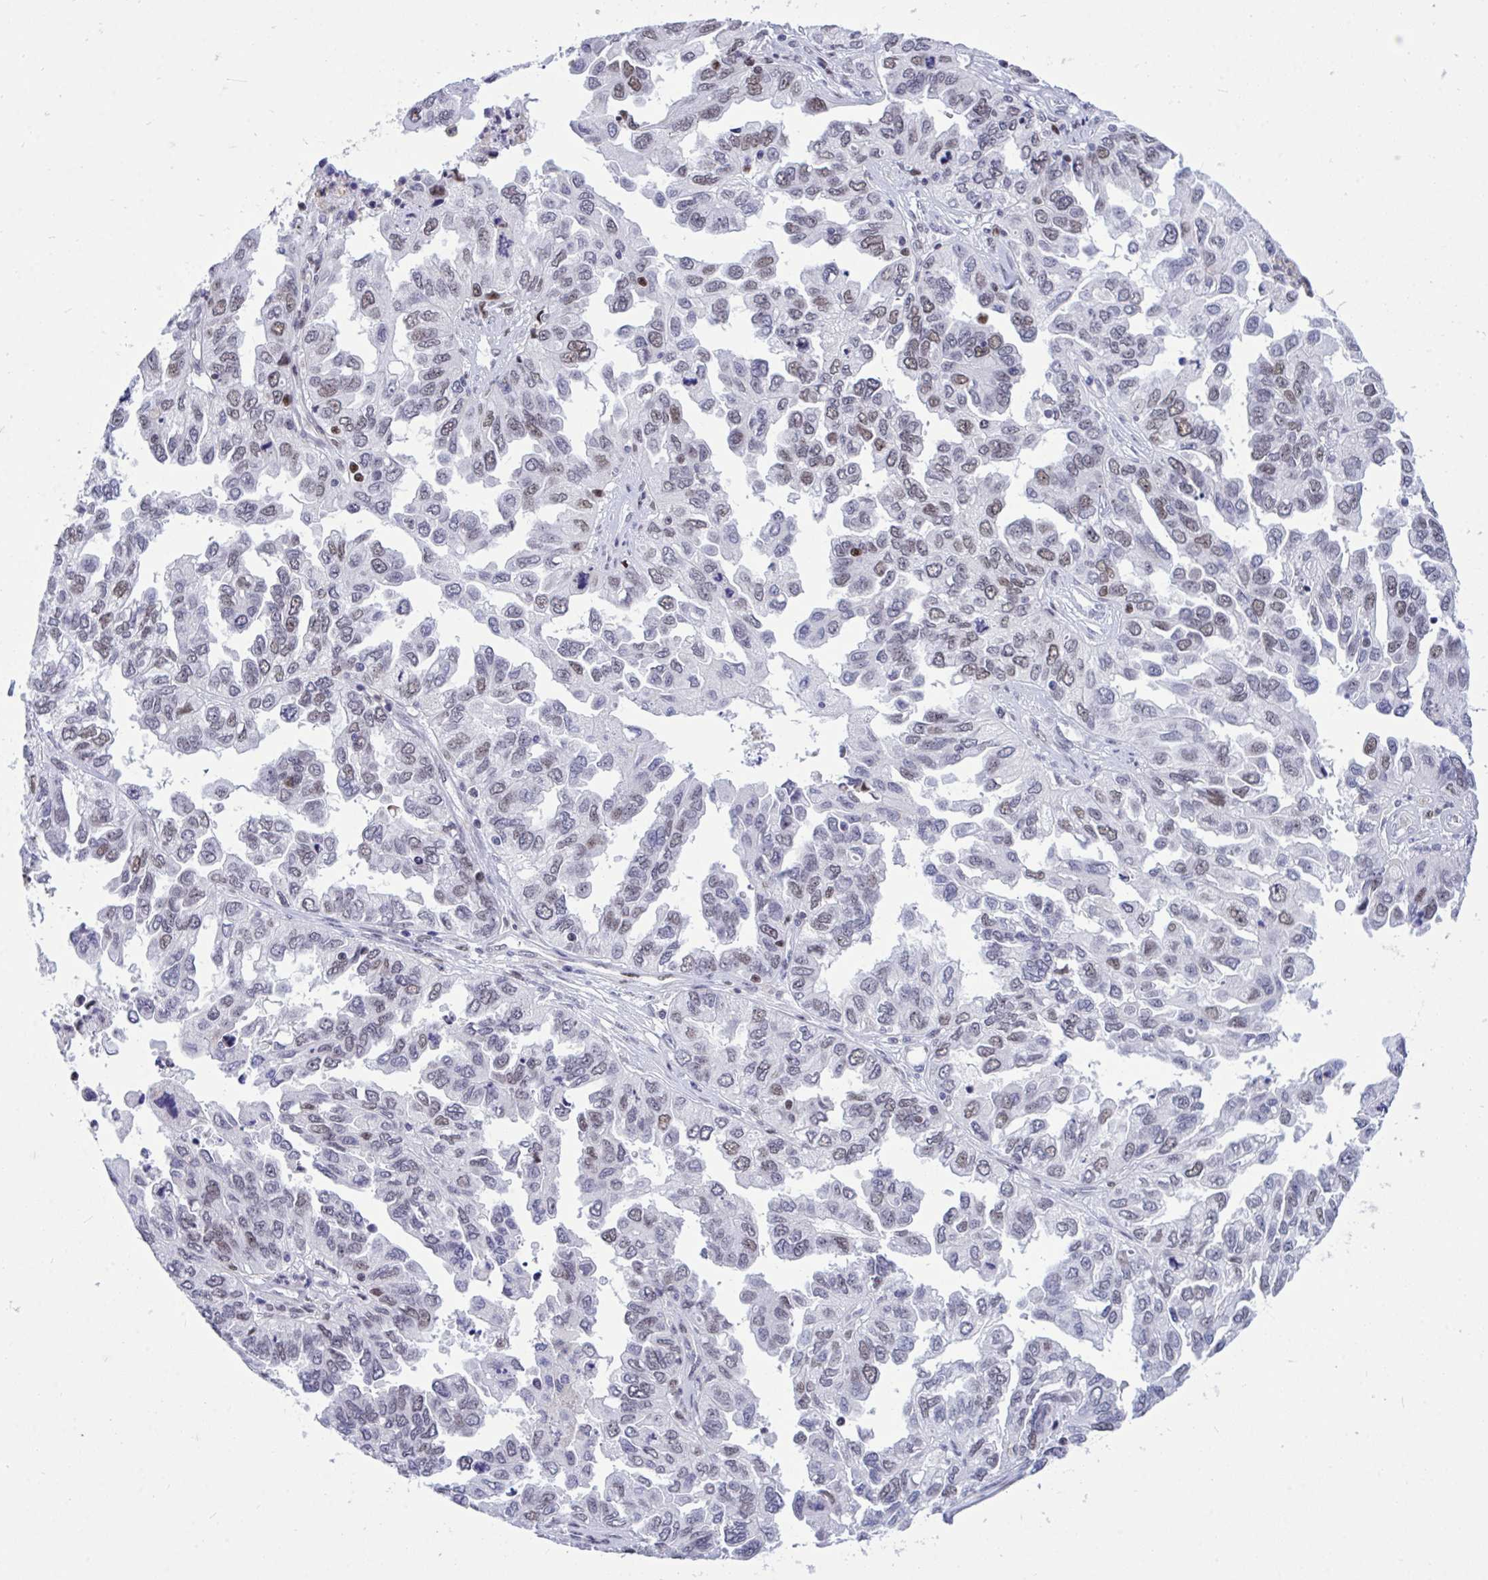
{"staining": {"intensity": "moderate", "quantity": "<25%", "location": "nuclear"}, "tissue": "ovarian cancer", "cell_type": "Tumor cells", "image_type": "cancer", "snomed": [{"axis": "morphology", "description": "Cystadenocarcinoma, serous, NOS"}, {"axis": "topography", "description": "Ovary"}], "caption": "A low amount of moderate nuclear staining is identified in approximately <25% of tumor cells in ovarian serous cystadenocarcinoma tissue.", "gene": "C1QL2", "patient": {"sex": "female", "age": 53}}